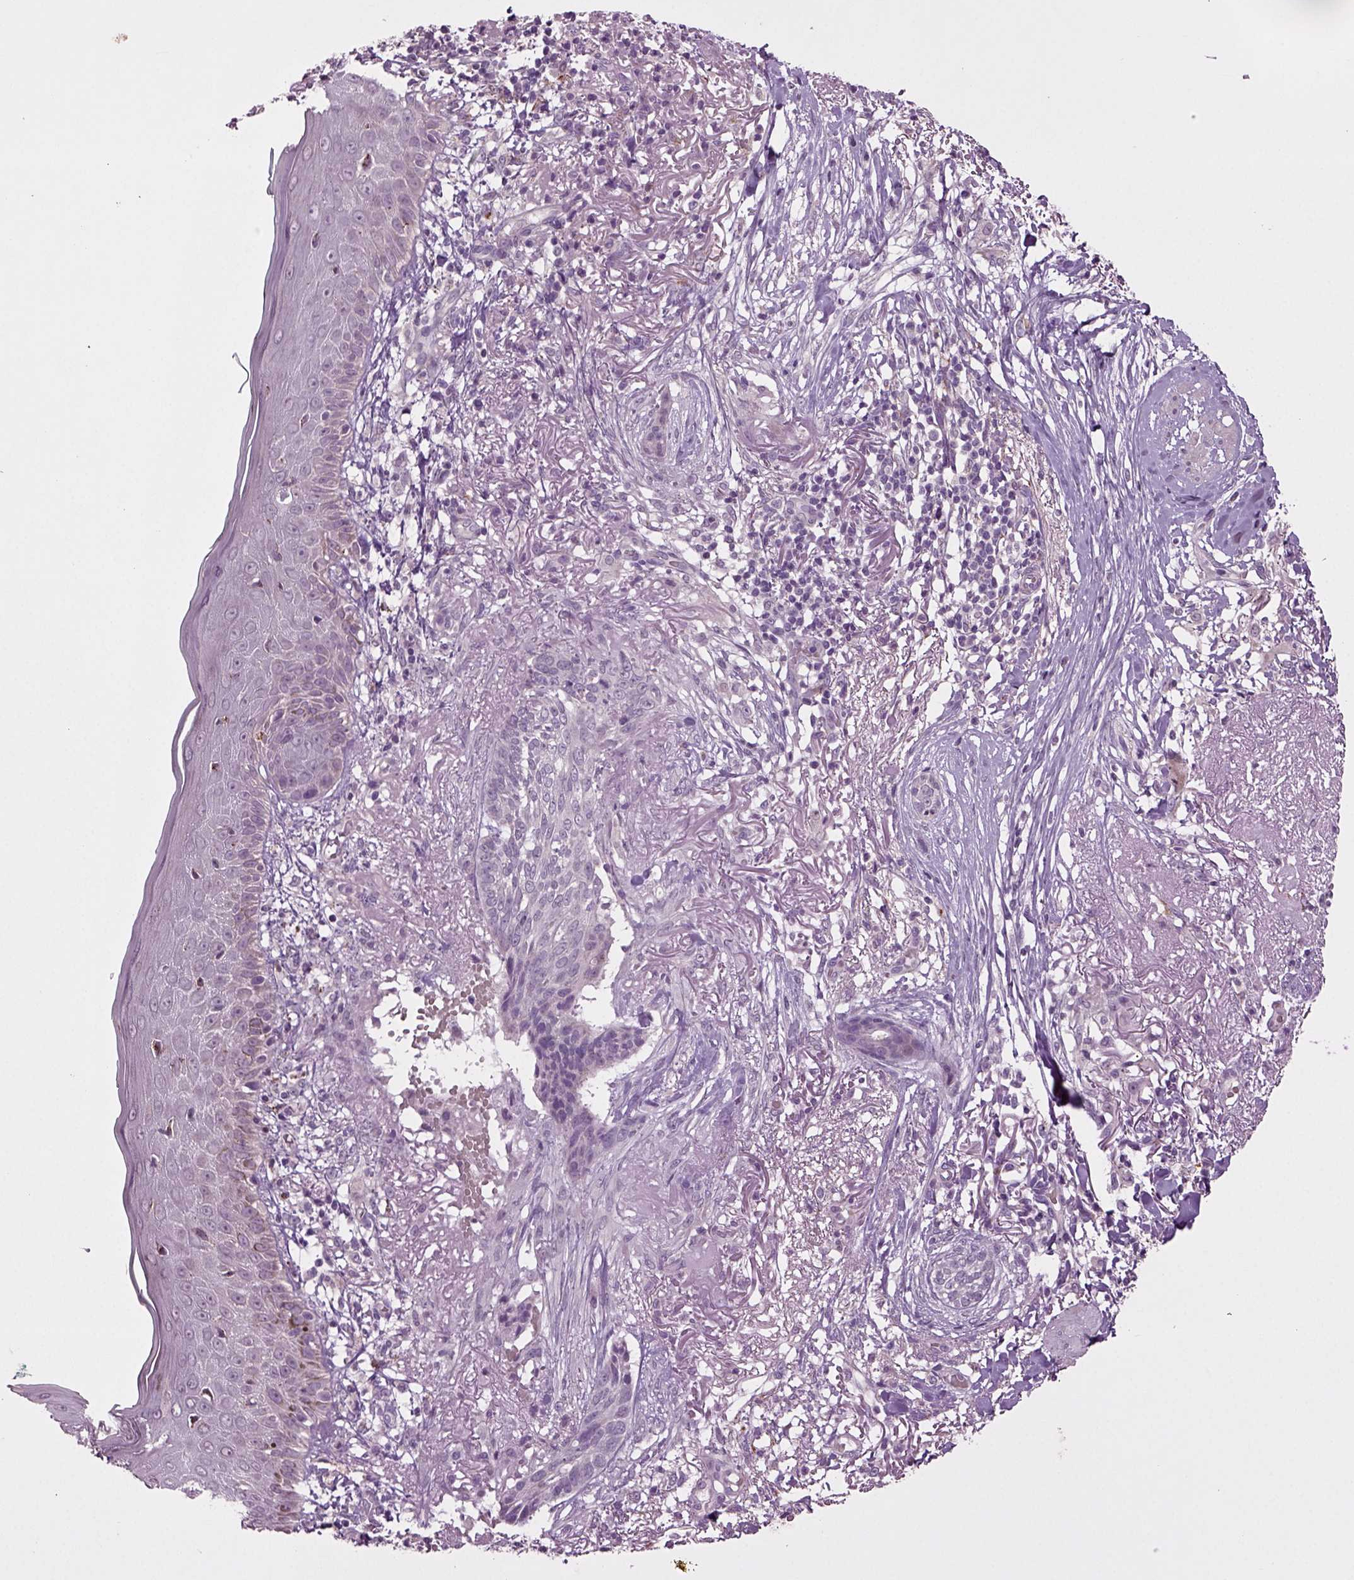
{"staining": {"intensity": "negative", "quantity": "none", "location": "none"}, "tissue": "skin cancer", "cell_type": "Tumor cells", "image_type": "cancer", "snomed": [{"axis": "morphology", "description": "Normal tissue, NOS"}, {"axis": "morphology", "description": "Basal cell carcinoma"}, {"axis": "topography", "description": "Skin"}], "caption": "An image of human skin cancer (basal cell carcinoma) is negative for staining in tumor cells. Nuclei are stained in blue.", "gene": "SLC17A6", "patient": {"sex": "male", "age": 84}}